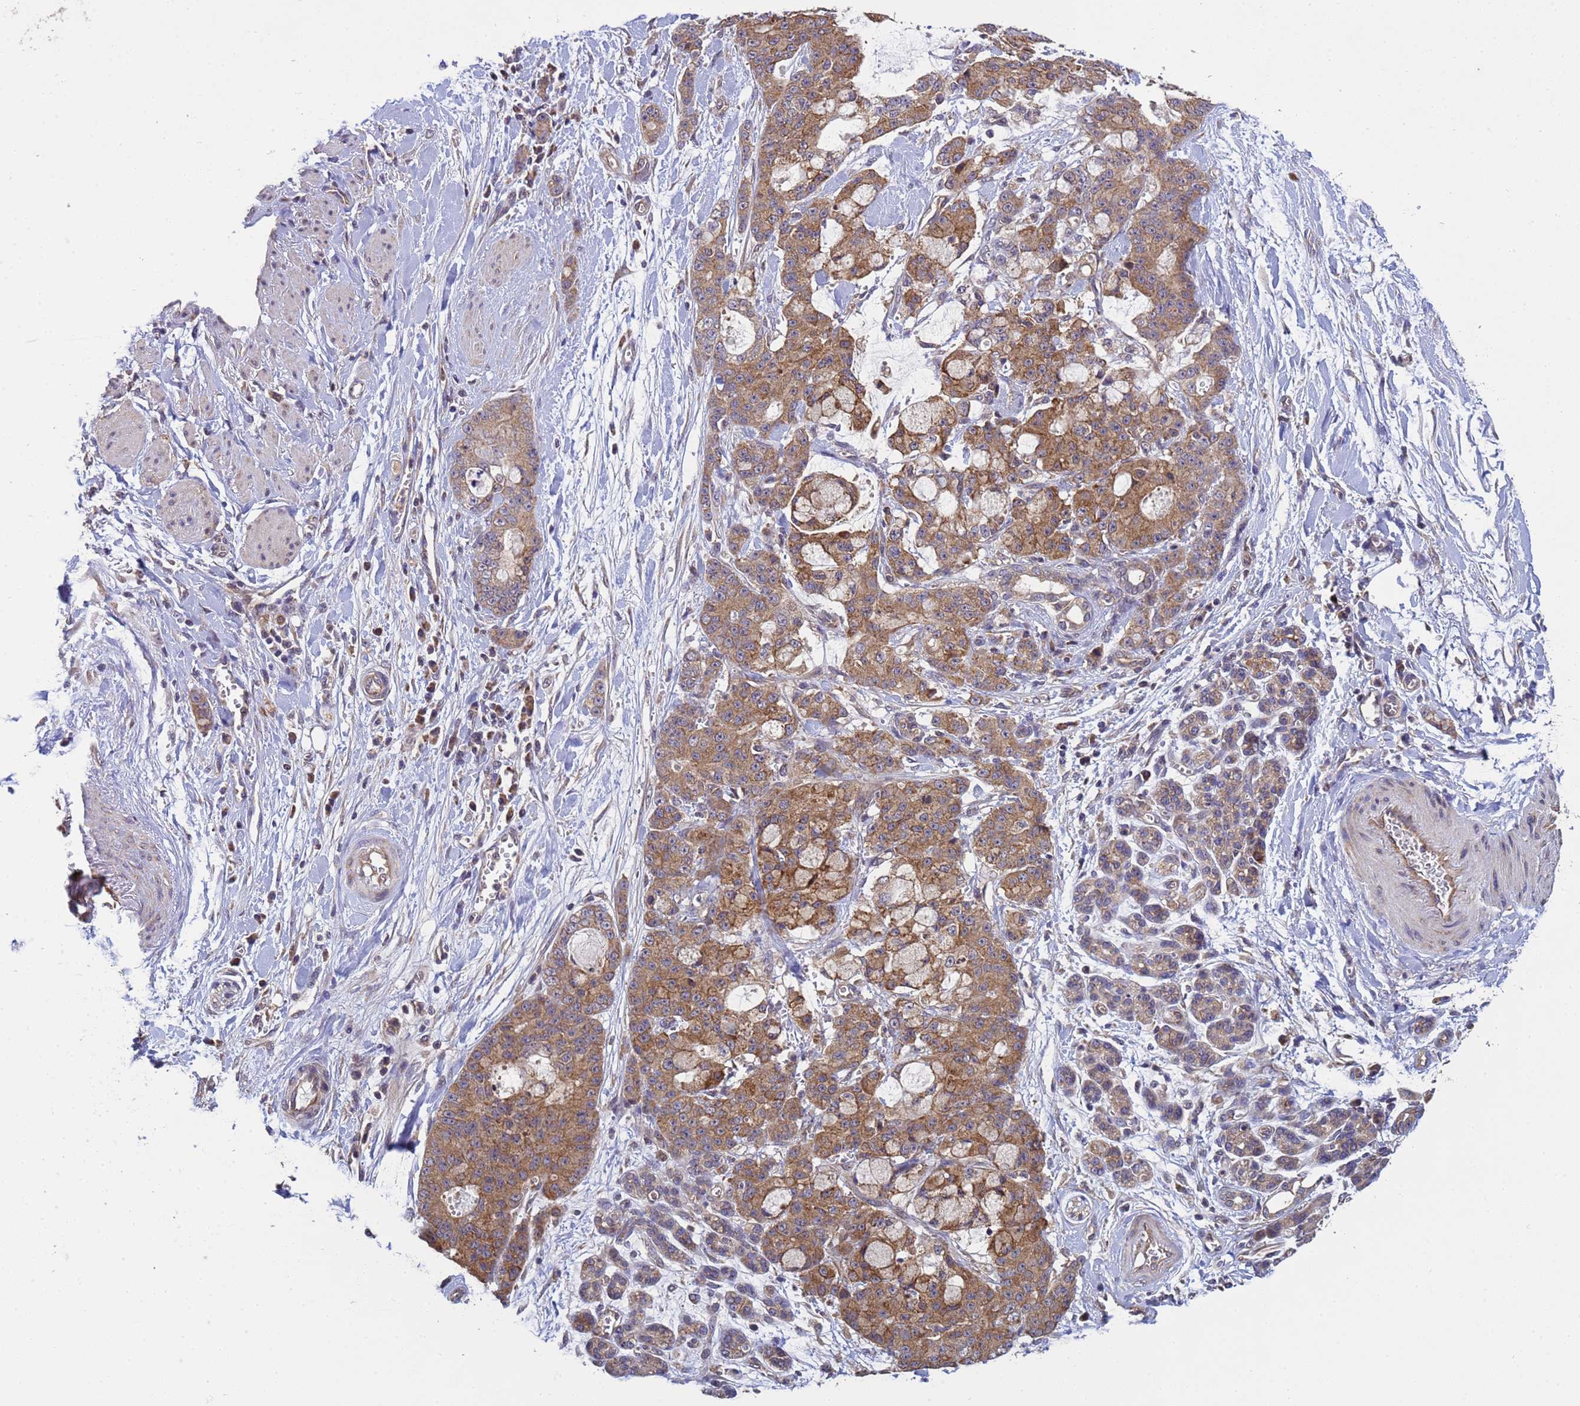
{"staining": {"intensity": "moderate", "quantity": ">75%", "location": "cytoplasmic/membranous"}, "tissue": "pancreatic cancer", "cell_type": "Tumor cells", "image_type": "cancer", "snomed": [{"axis": "morphology", "description": "Adenocarcinoma, NOS"}, {"axis": "topography", "description": "Pancreas"}], "caption": "Tumor cells display medium levels of moderate cytoplasmic/membranous positivity in about >75% of cells in human pancreatic cancer (adenocarcinoma).", "gene": "P2RX7", "patient": {"sex": "female", "age": 73}}